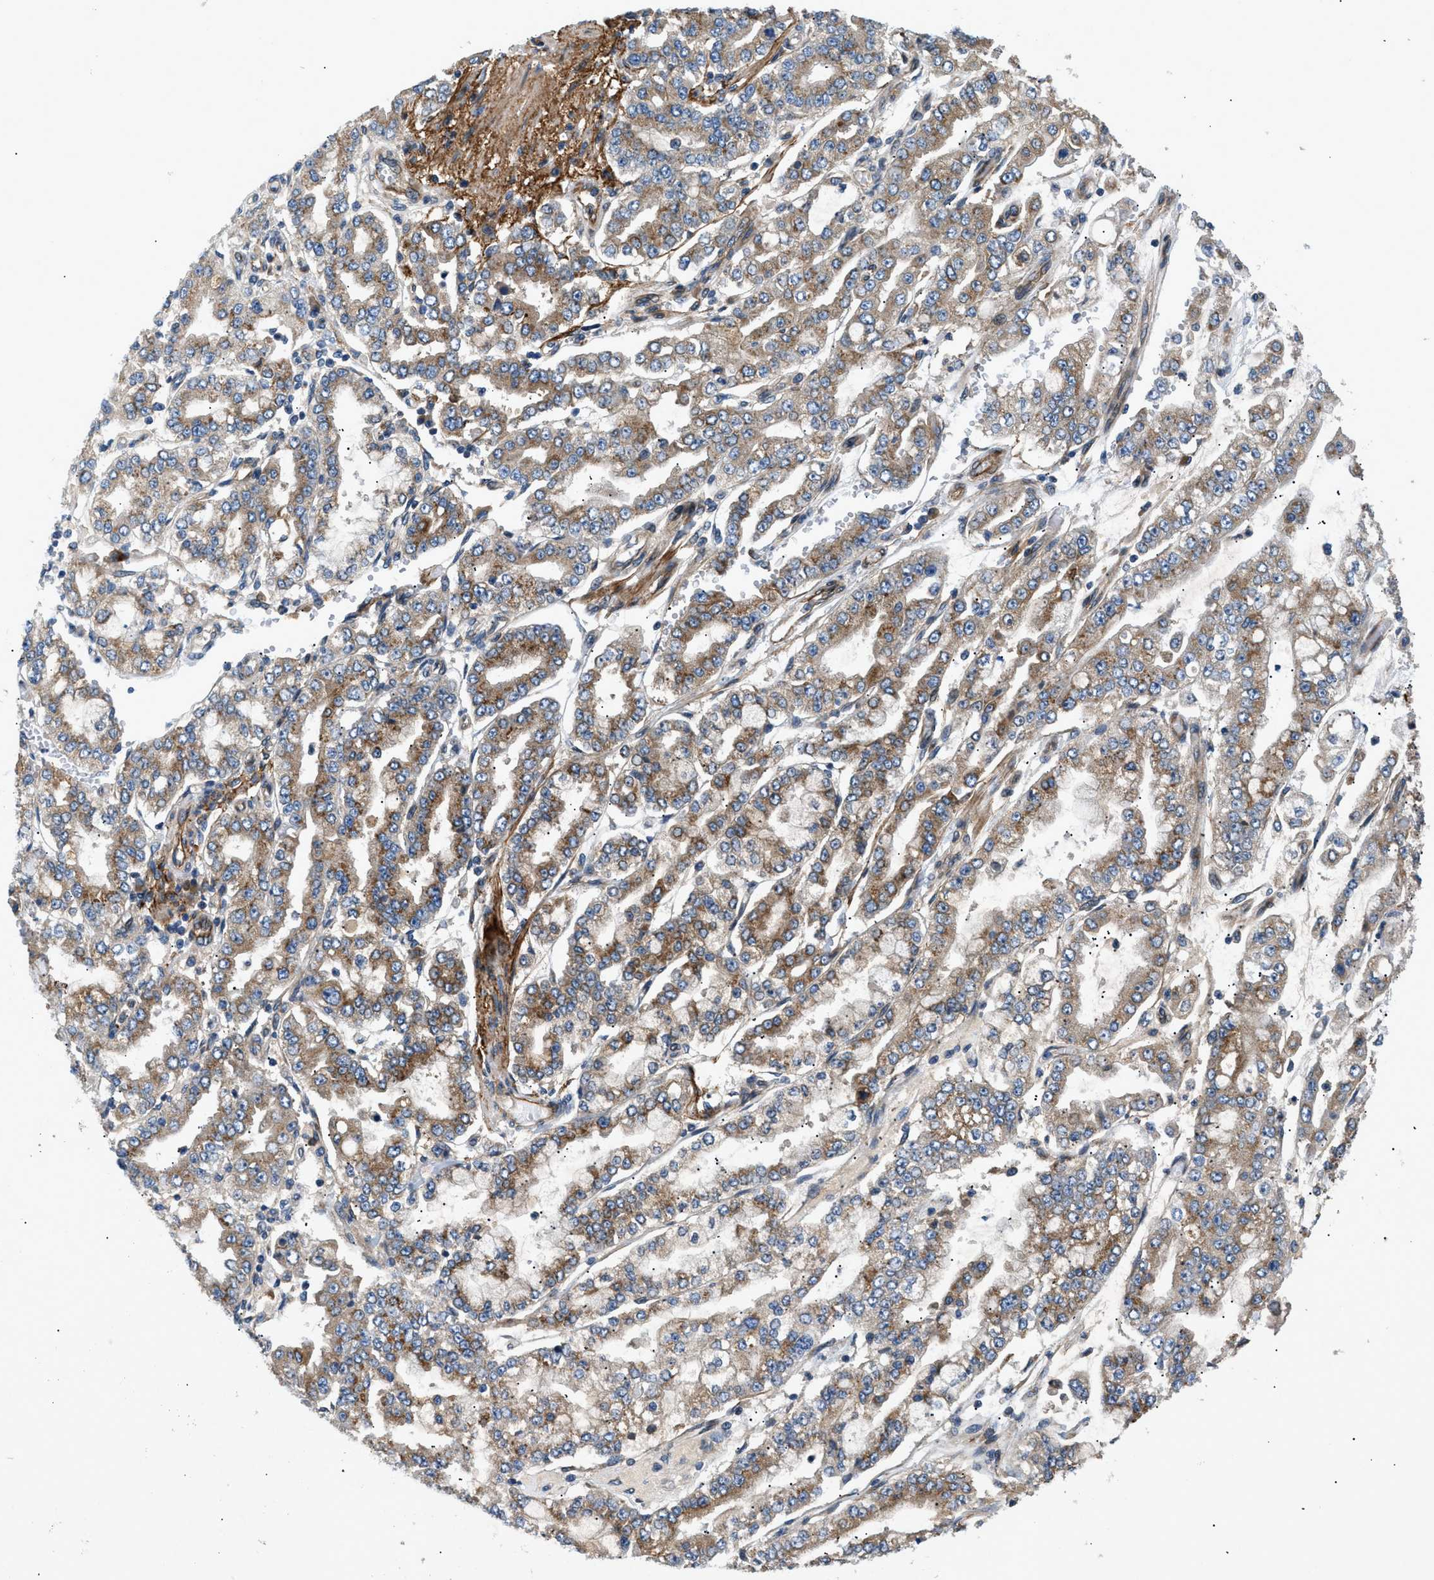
{"staining": {"intensity": "moderate", "quantity": ">75%", "location": "cytoplasmic/membranous"}, "tissue": "stomach cancer", "cell_type": "Tumor cells", "image_type": "cancer", "snomed": [{"axis": "morphology", "description": "Adenocarcinoma, NOS"}, {"axis": "topography", "description": "Stomach"}], "caption": "Immunohistochemistry (IHC) (DAB (3,3'-diaminobenzidine)) staining of human stomach adenocarcinoma displays moderate cytoplasmic/membranous protein expression in approximately >75% of tumor cells. The protein is stained brown, and the nuclei are stained in blue (DAB (3,3'-diaminobenzidine) IHC with brightfield microscopy, high magnification).", "gene": "LYSMD3", "patient": {"sex": "male", "age": 76}}